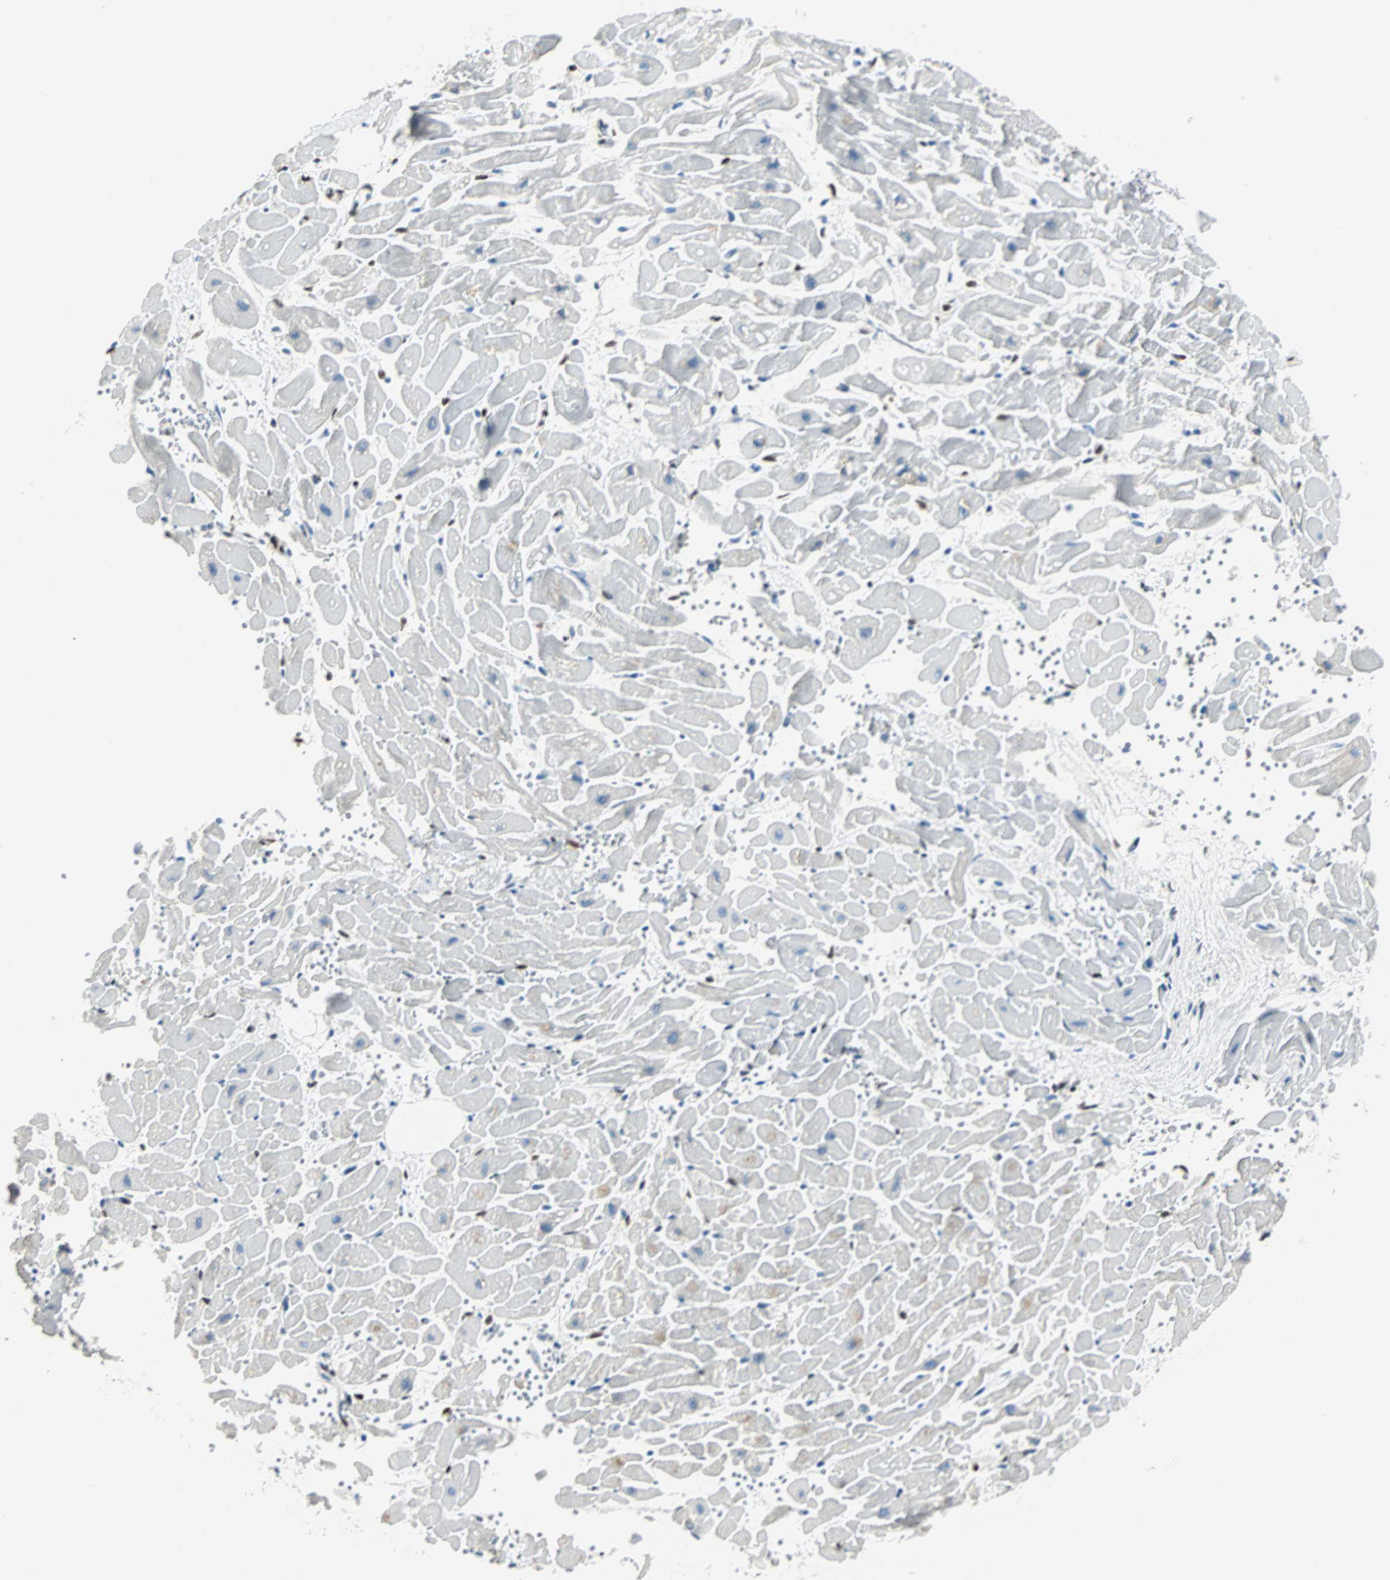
{"staining": {"intensity": "moderate", "quantity": "<25%", "location": "nuclear"}, "tissue": "heart muscle", "cell_type": "Cardiomyocytes", "image_type": "normal", "snomed": [{"axis": "morphology", "description": "Normal tissue, NOS"}, {"axis": "topography", "description": "Heart"}], "caption": "Immunohistochemical staining of benign heart muscle shows <25% levels of moderate nuclear protein positivity in about <25% of cardiomyocytes.", "gene": "IL33", "patient": {"sex": "female", "age": 19}}